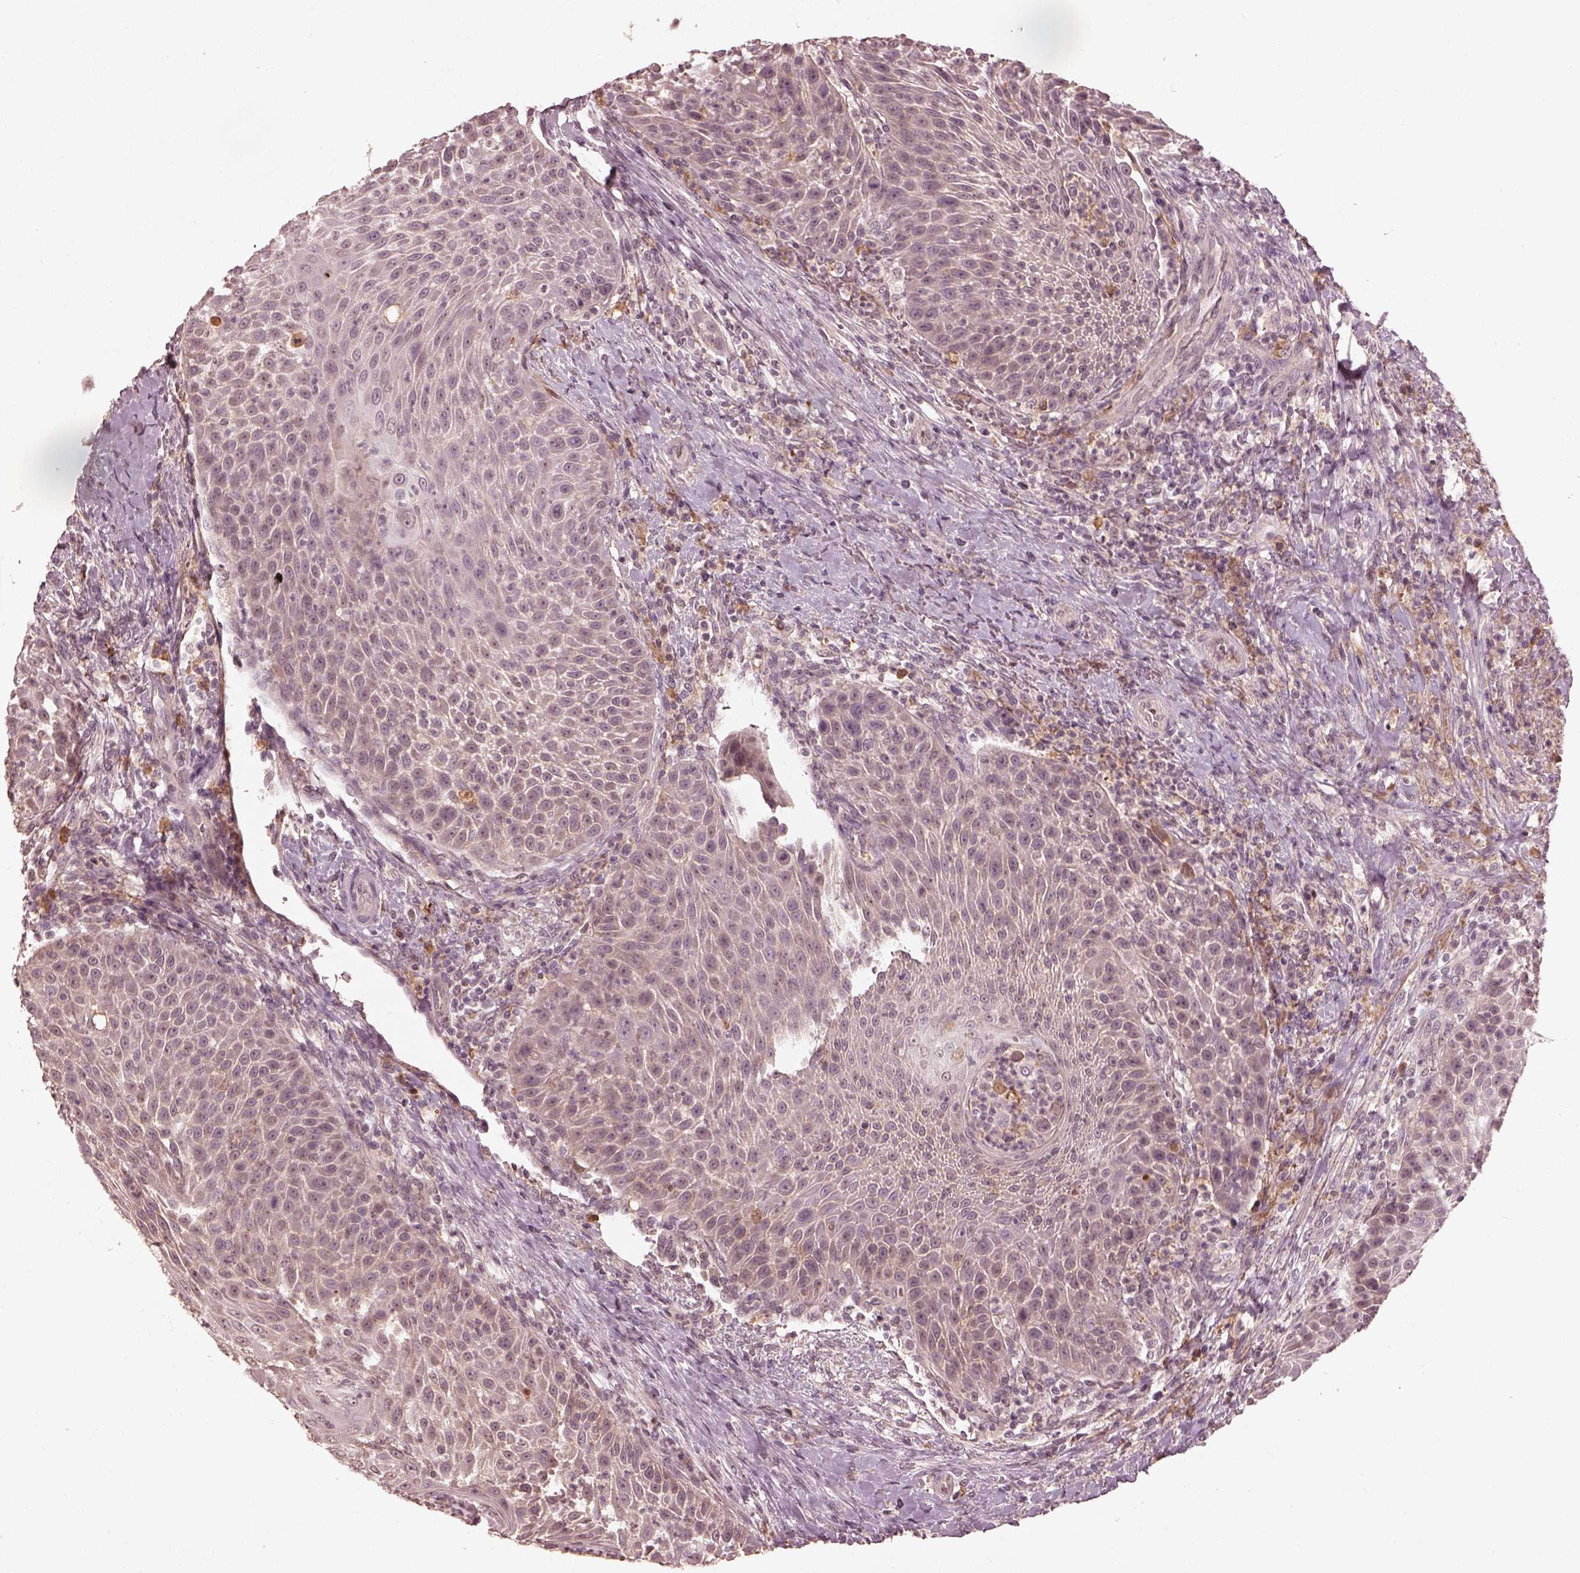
{"staining": {"intensity": "negative", "quantity": "none", "location": "none"}, "tissue": "head and neck cancer", "cell_type": "Tumor cells", "image_type": "cancer", "snomed": [{"axis": "morphology", "description": "Squamous cell carcinoma, NOS"}, {"axis": "topography", "description": "Head-Neck"}], "caption": "High magnification brightfield microscopy of head and neck cancer stained with DAB (3,3'-diaminobenzidine) (brown) and counterstained with hematoxylin (blue): tumor cells show no significant positivity.", "gene": "CALR3", "patient": {"sex": "male", "age": 69}}